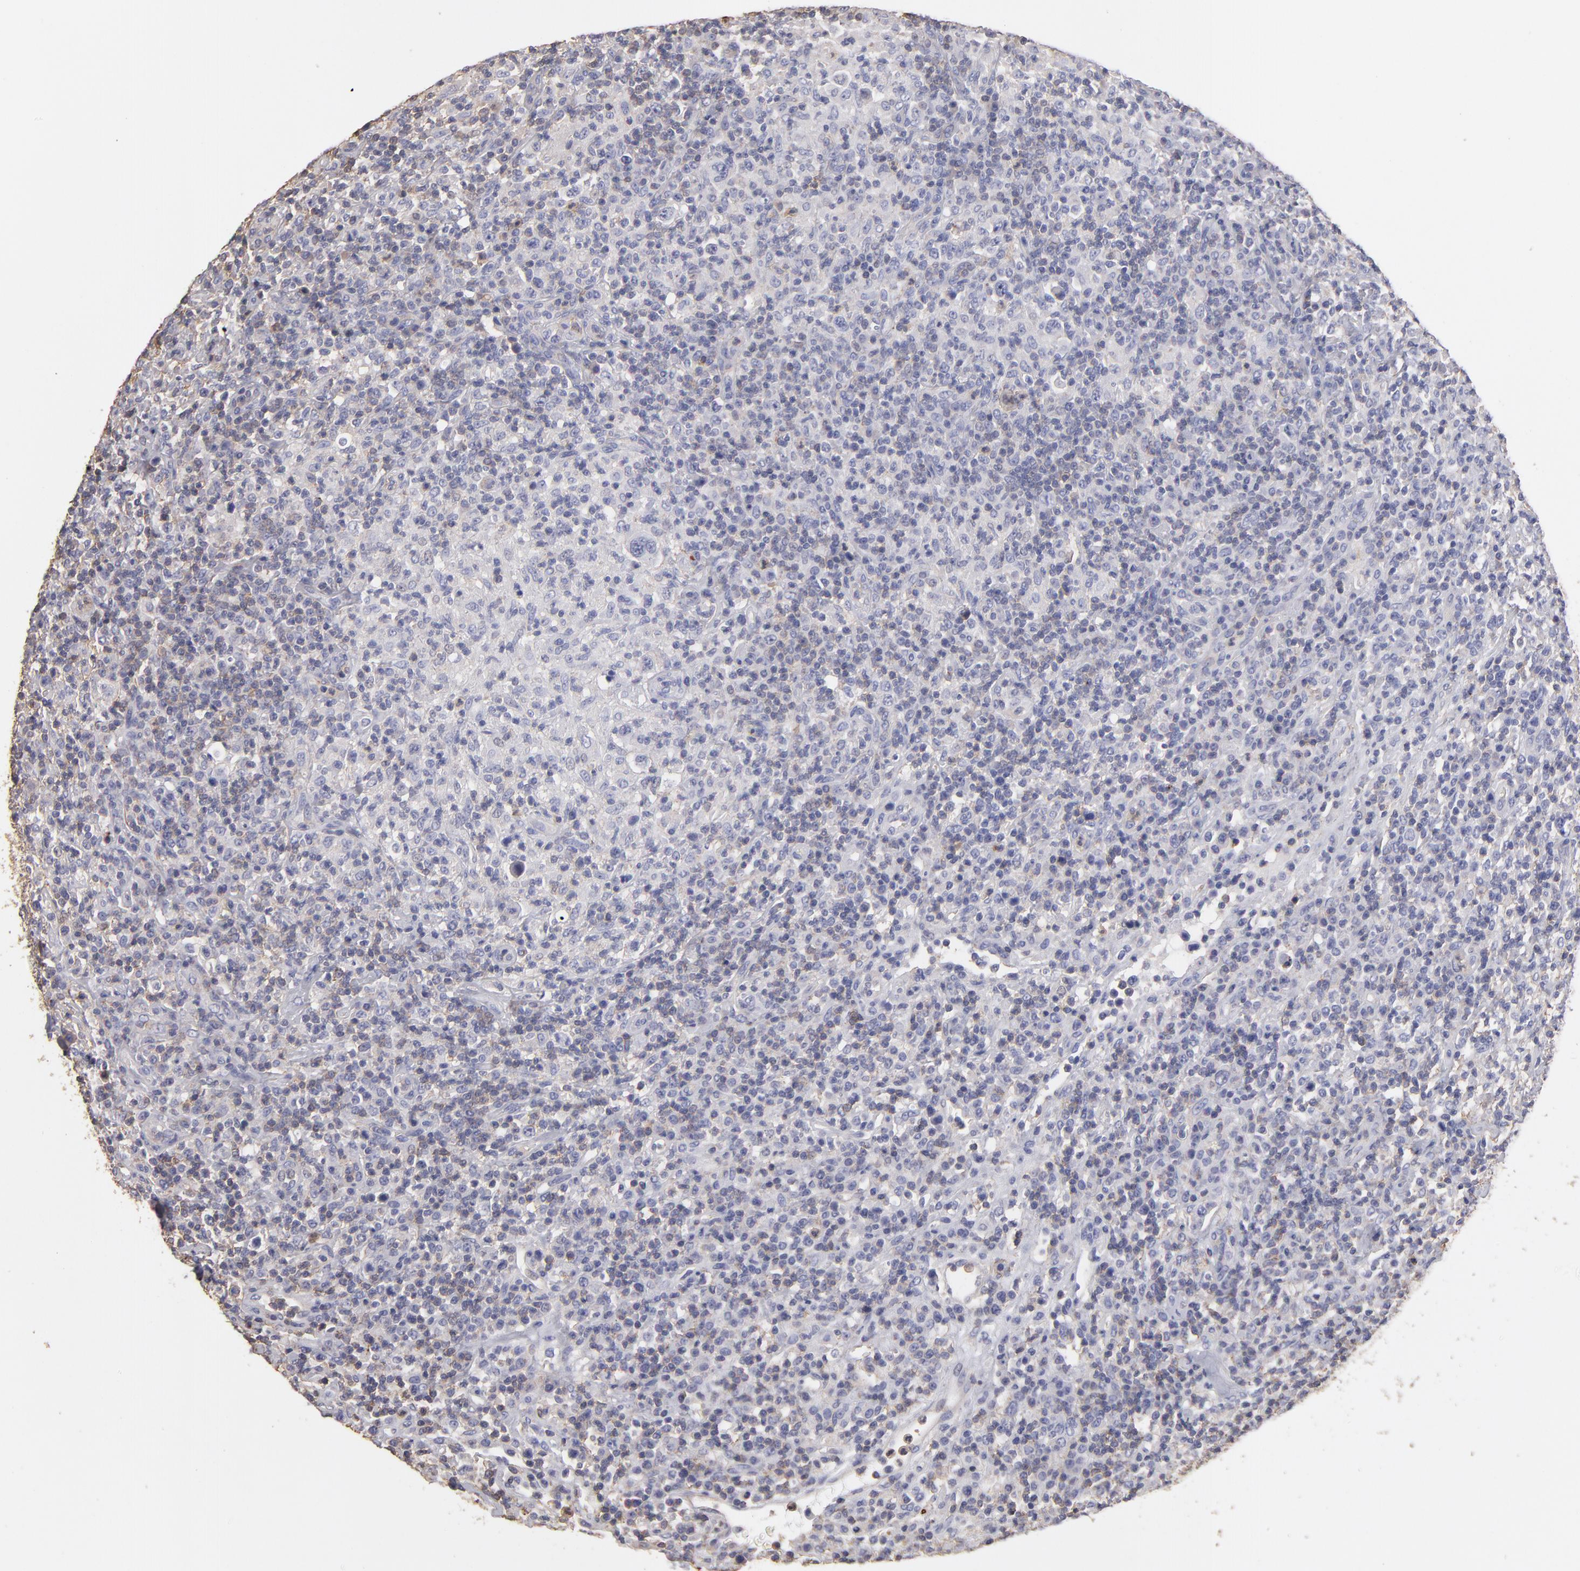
{"staining": {"intensity": "negative", "quantity": "none", "location": "none"}, "tissue": "lymphoma", "cell_type": "Tumor cells", "image_type": "cancer", "snomed": [{"axis": "morphology", "description": "Hodgkin's disease, NOS"}, {"axis": "topography", "description": "Lymph node"}], "caption": "The photomicrograph reveals no significant expression in tumor cells of lymphoma.", "gene": "ABCB1", "patient": {"sex": "male", "age": 65}}